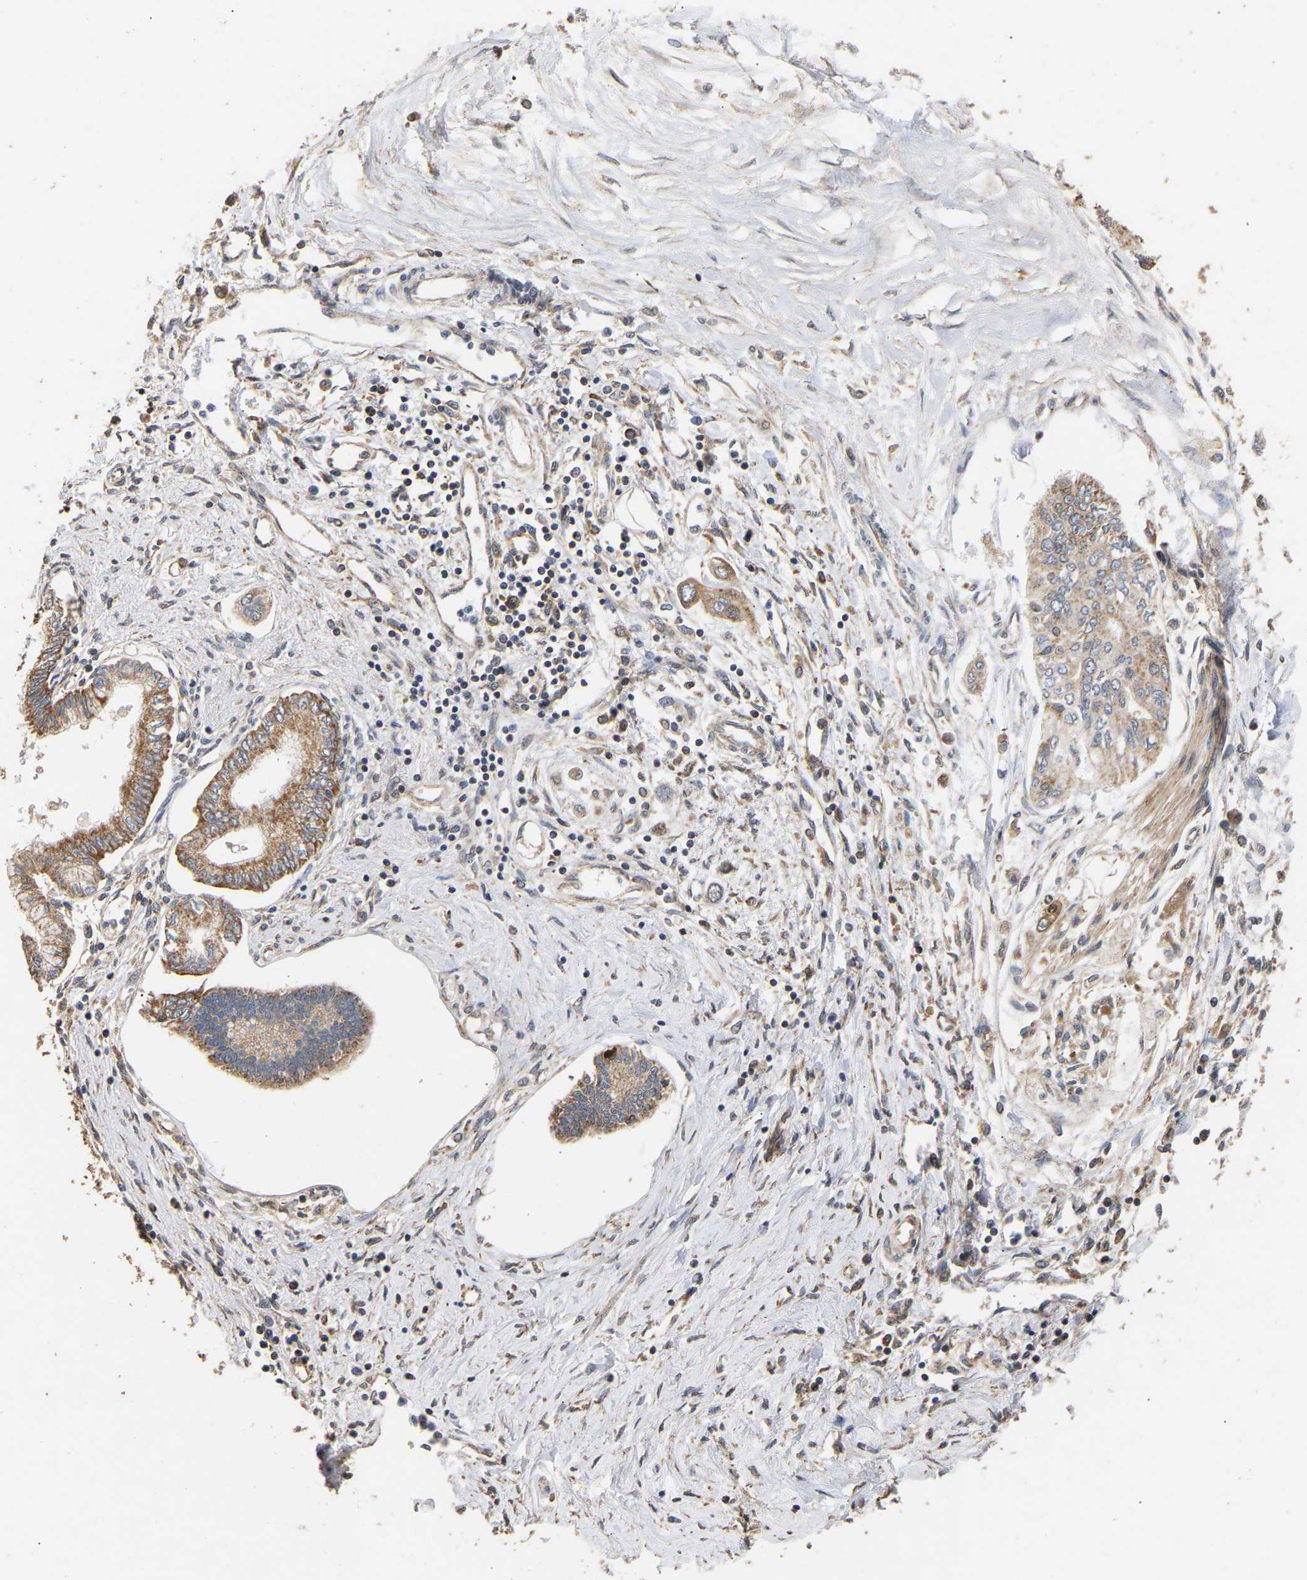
{"staining": {"intensity": "moderate", "quantity": ">75%", "location": "cytoplasmic/membranous"}, "tissue": "pancreatic cancer", "cell_type": "Tumor cells", "image_type": "cancer", "snomed": [{"axis": "morphology", "description": "Adenocarcinoma, NOS"}, {"axis": "topography", "description": "Pancreas"}], "caption": "This photomicrograph displays pancreatic cancer stained with IHC to label a protein in brown. The cytoplasmic/membranous of tumor cells show moderate positivity for the protein. Nuclei are counter-stained blue.", "gene": "ZNF26", "patient": {"sex": "female", "age": 77}}